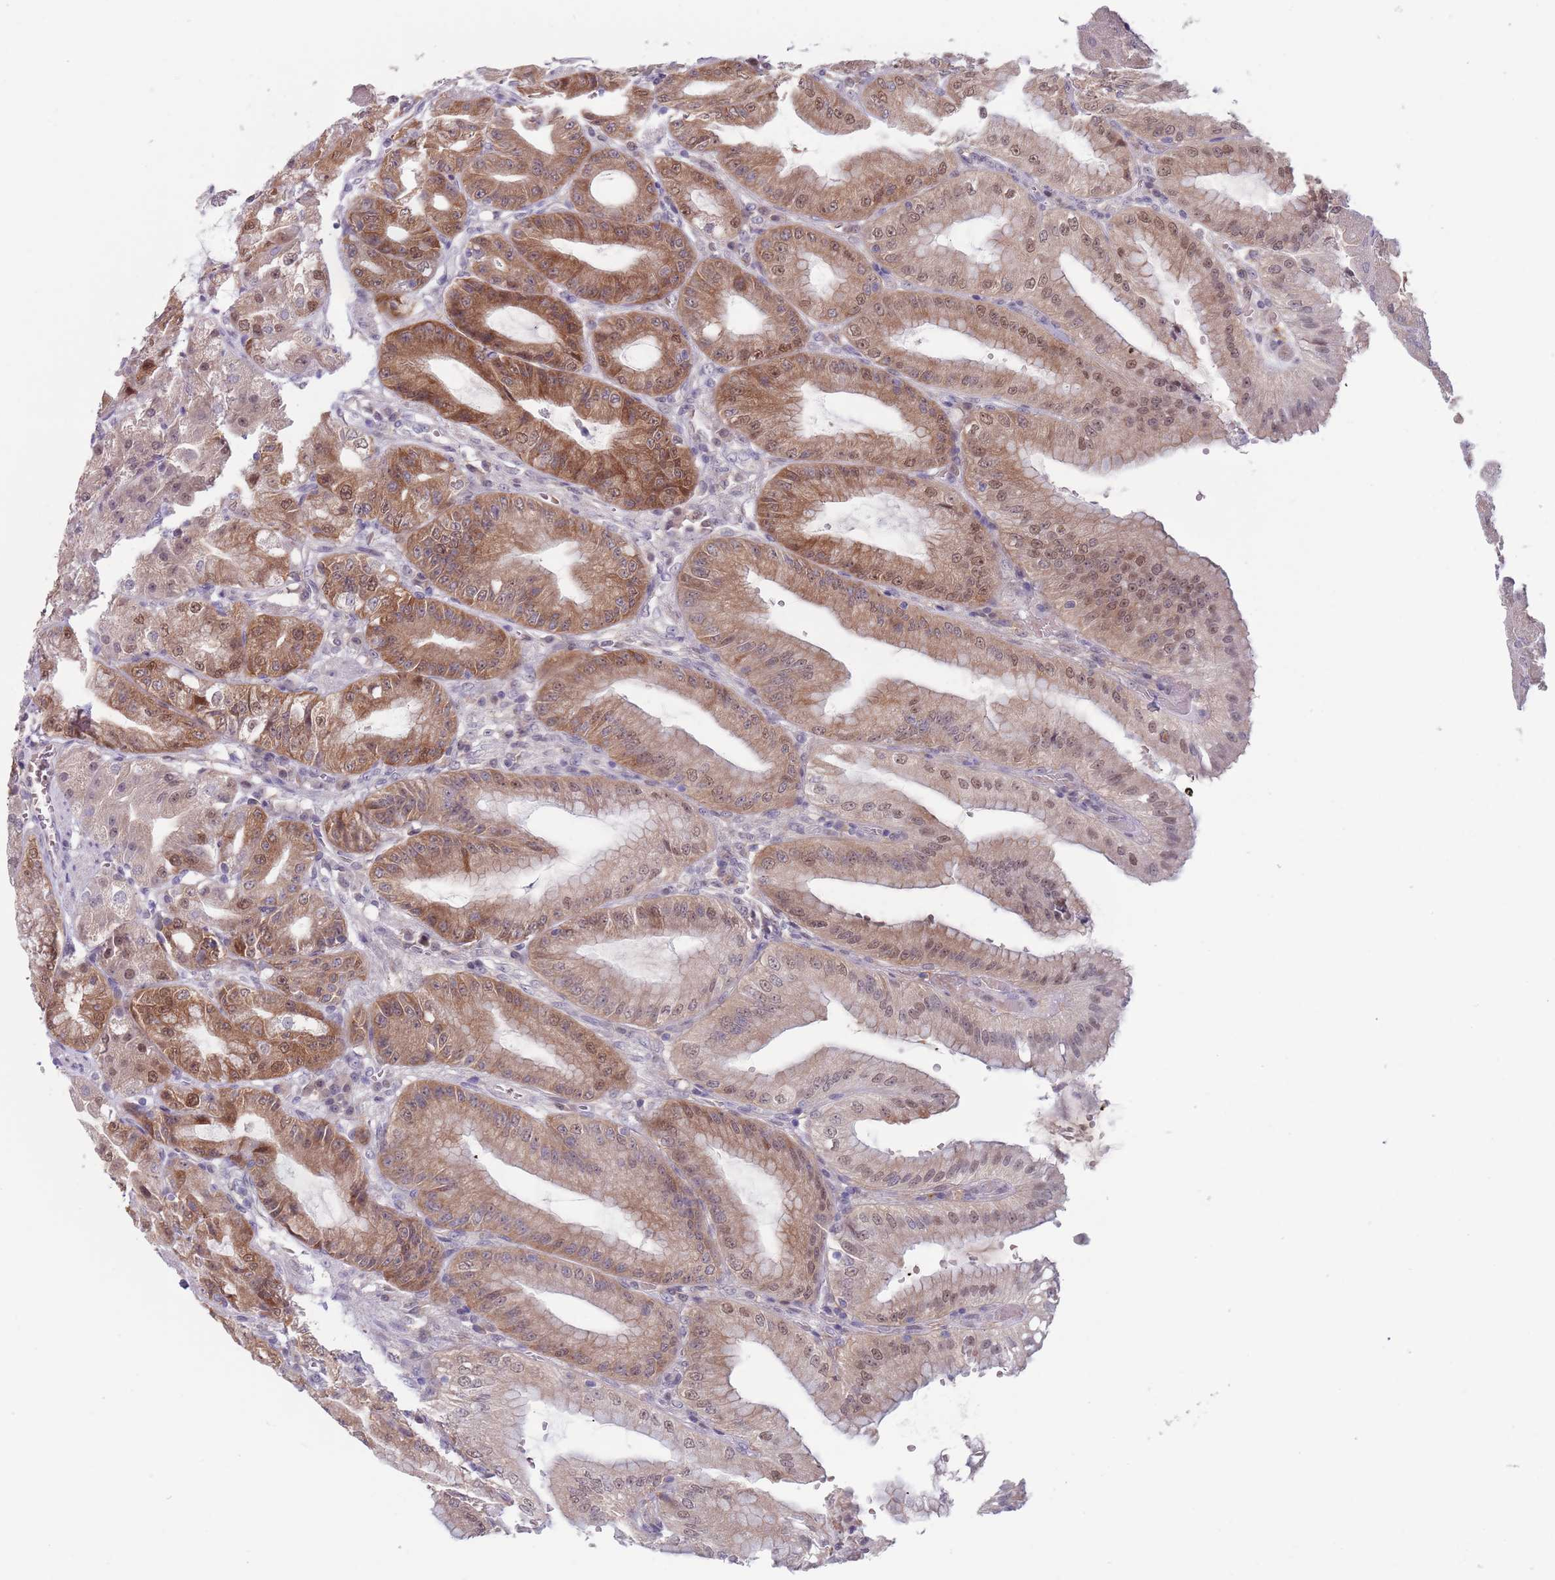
{"staining": {"intensity": "moderate", "quantity": "25%-75%", "location": "cytoplasmic/membranous,nuclear"}, "tissue": "stomach", "cell_type": "Glandular cells", "image_type": "normal", "snomed": [{"axis": "morphology", "description": "Normal tissue, NOS"}, {"axis": "topography", "description": "Stomach, upper"}, {"axis": "topography", "description": "Stomach, lower"}], "caption": "The immunohistochemical stain shows moderate cytoplasmic/membranous,nuclear positivity in glandular cells of unremarkable stomach. (DAB IHC, brown staining for protein, blue staining for nuclei).", "gene": "CLNS1A", "patient": {"sex": "male", "age": 71}}